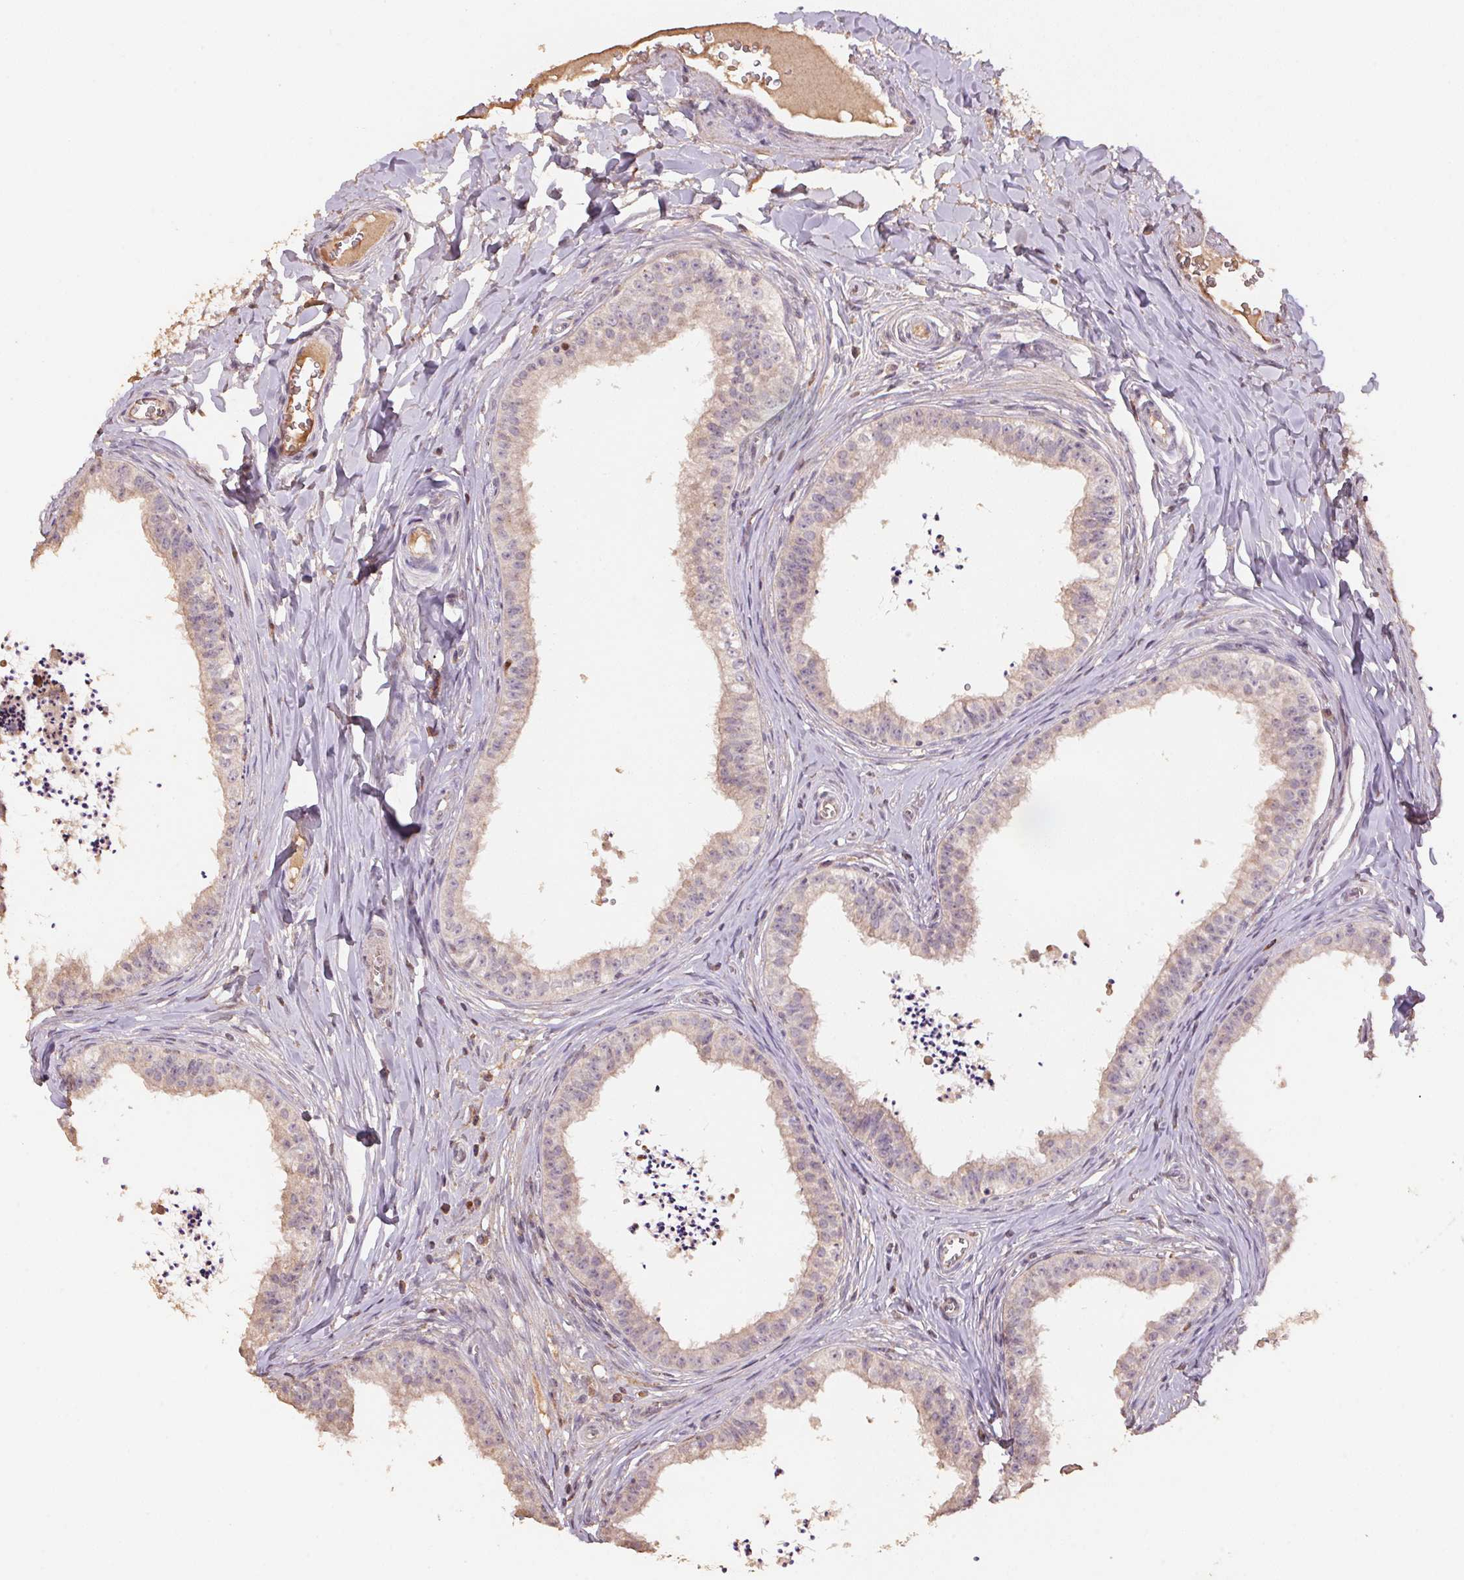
{"staining": {"intensity": "moderate", "quantity": "25%-75%", "location": "cytoplasmic/membranous"}, "tissue": "epididymis", "cell_type": "Glandular cells", "image_type": "normal", "snomed": [{"axis": "morphology", "description": "Normal tissue, NOS"}, {"axis": "topography", "description": "Epididymis"}], "caption": "Protein staining demonstrates moderate cytoplasmic/membranous expression in approximately 25%-75% of glandular cells in unremarkable epididymis. The protein of interest is shown in brown color, while the nuclei are stained blue.", "gene": "CENPF", "patient": {"sex": "male", "age": 24}}